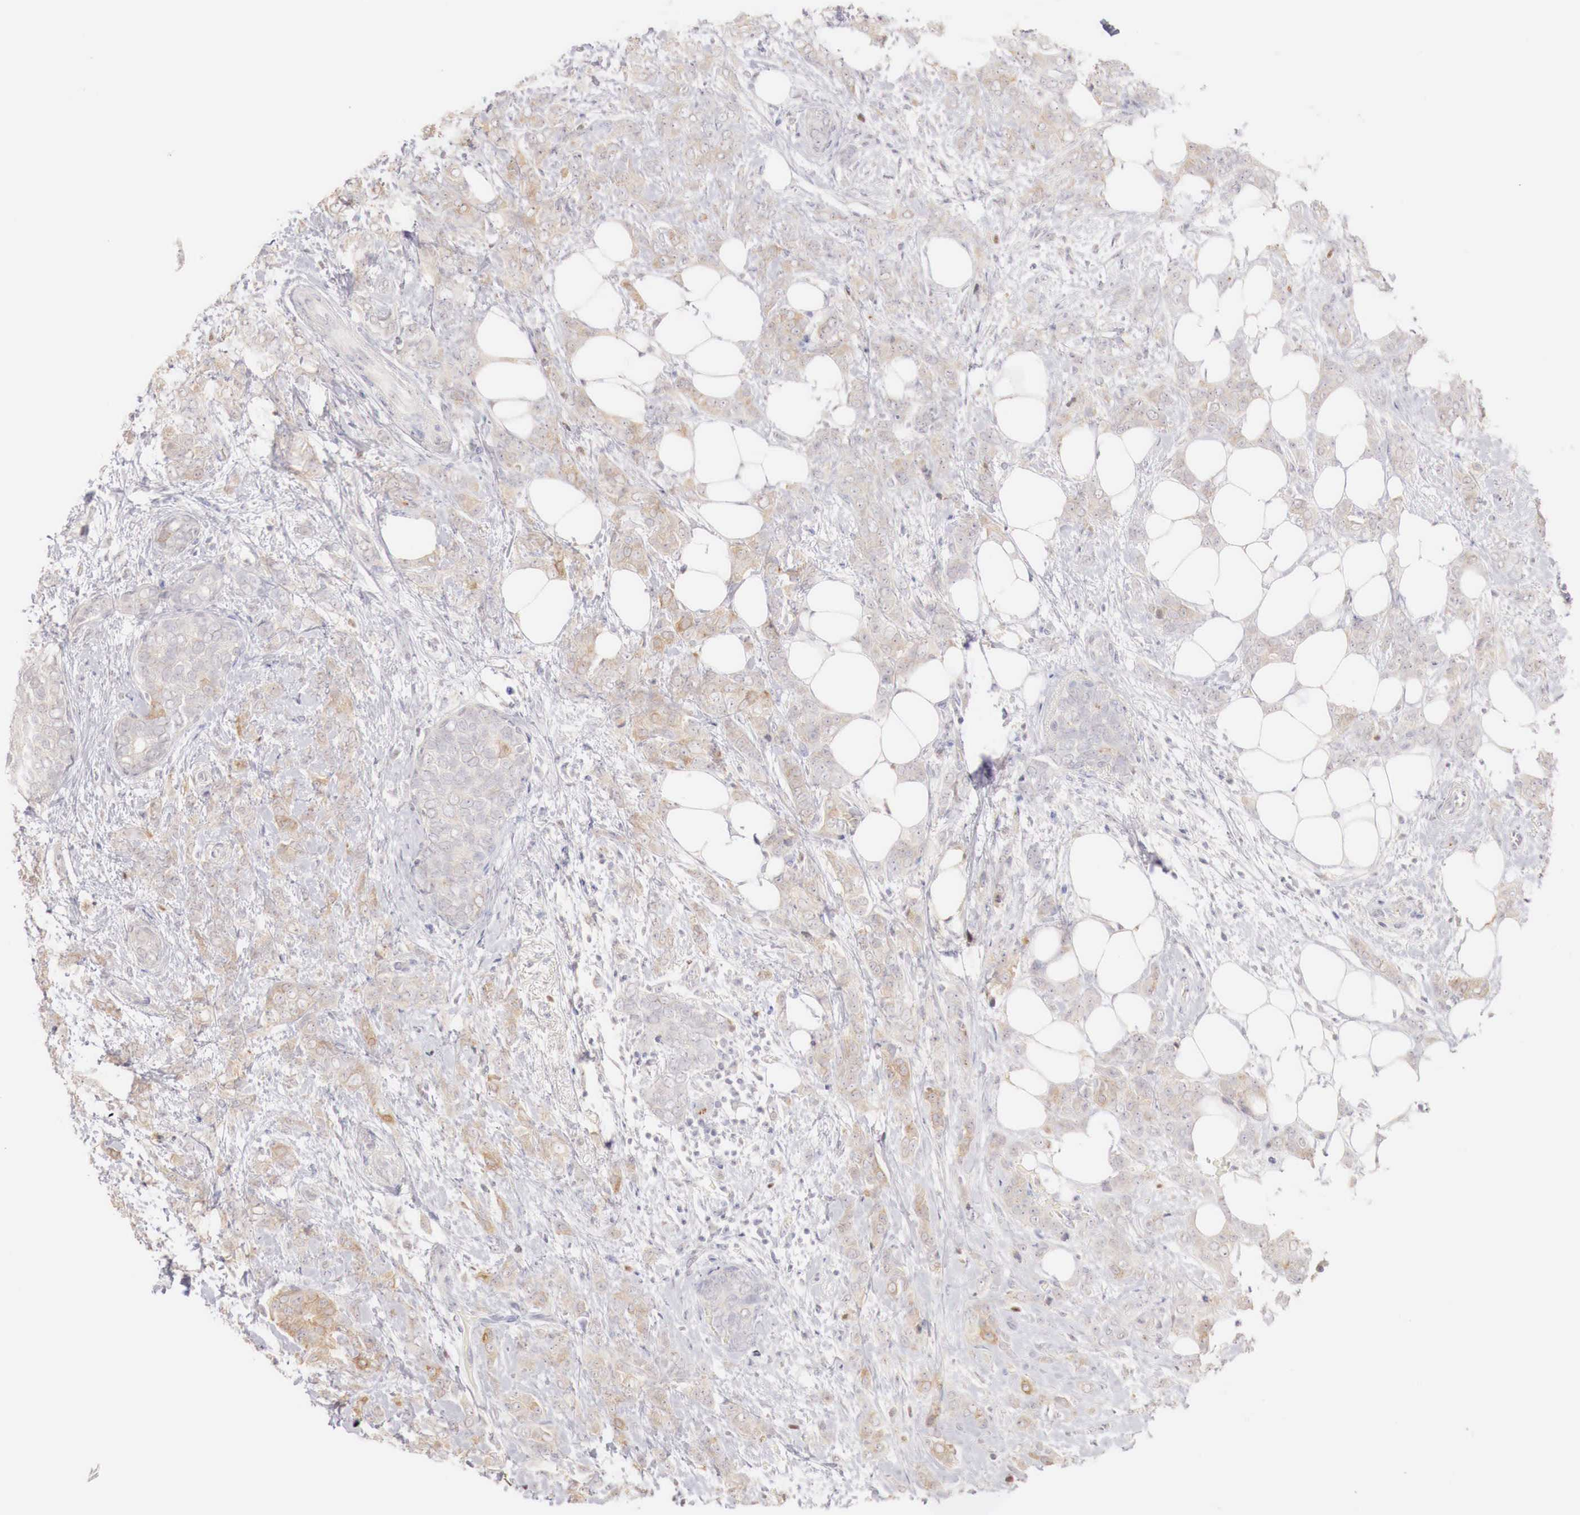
{"staining": {"intensity": "weak", "quantity": "25%-75%", "location": "cytoplasmic/membranous"}, "tissue": "breast cancer", "cell_type": "Tumor cells", "image_type": "cancer", "snomed": [{"axis": "morphology", "description": "Duct carcinoma"}, {"axis": "topography", "description": "Breast"}], "caption": "Protein expression by IHC shows weak cytoplasmic/membranous staining in approximately 25%-75% of tumor cells in breast cancer (invasive ductal carcinoma).", "gene": "GATA1", "patient": {"sex": "female", "age": 53}}